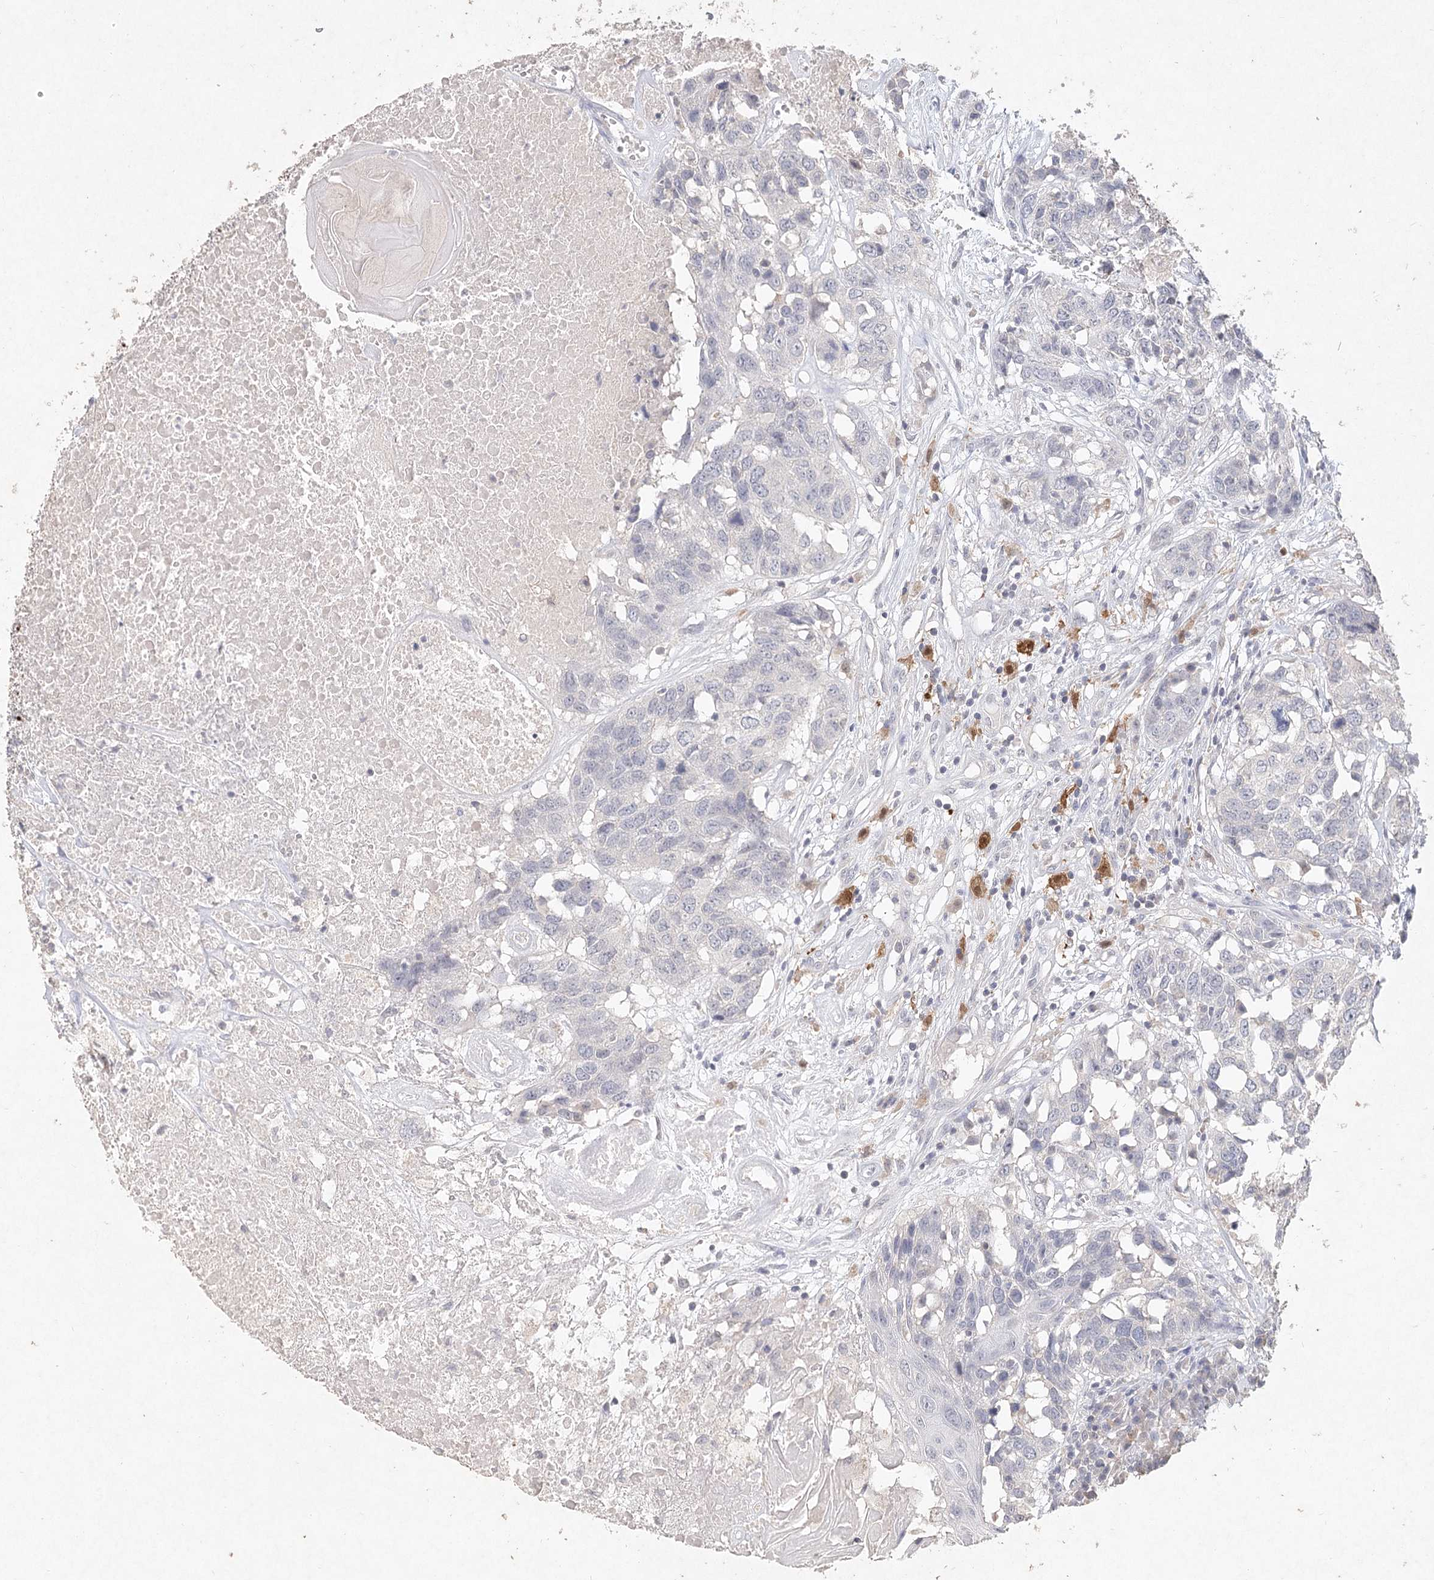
{"staining": {"intensity": "negative", "quantity": "none", "location": "none"}, "tissue": "head and neck cancer", "cell_type": "Tumor cells", "image_type": "cancer", "snomed": [{"axis": "morphology", "description": "Squamous cell carcinoma, NOS"}, {"axis": "topography", "description": "Head-Neck"}], "caption": "This is an immunohistochemistry histopathology image of squamous cell carcinoma (head and neck). There is no expression in tumor cells.", "gene": "ARSI", "patient": {"sex": "male", "age": 66}}